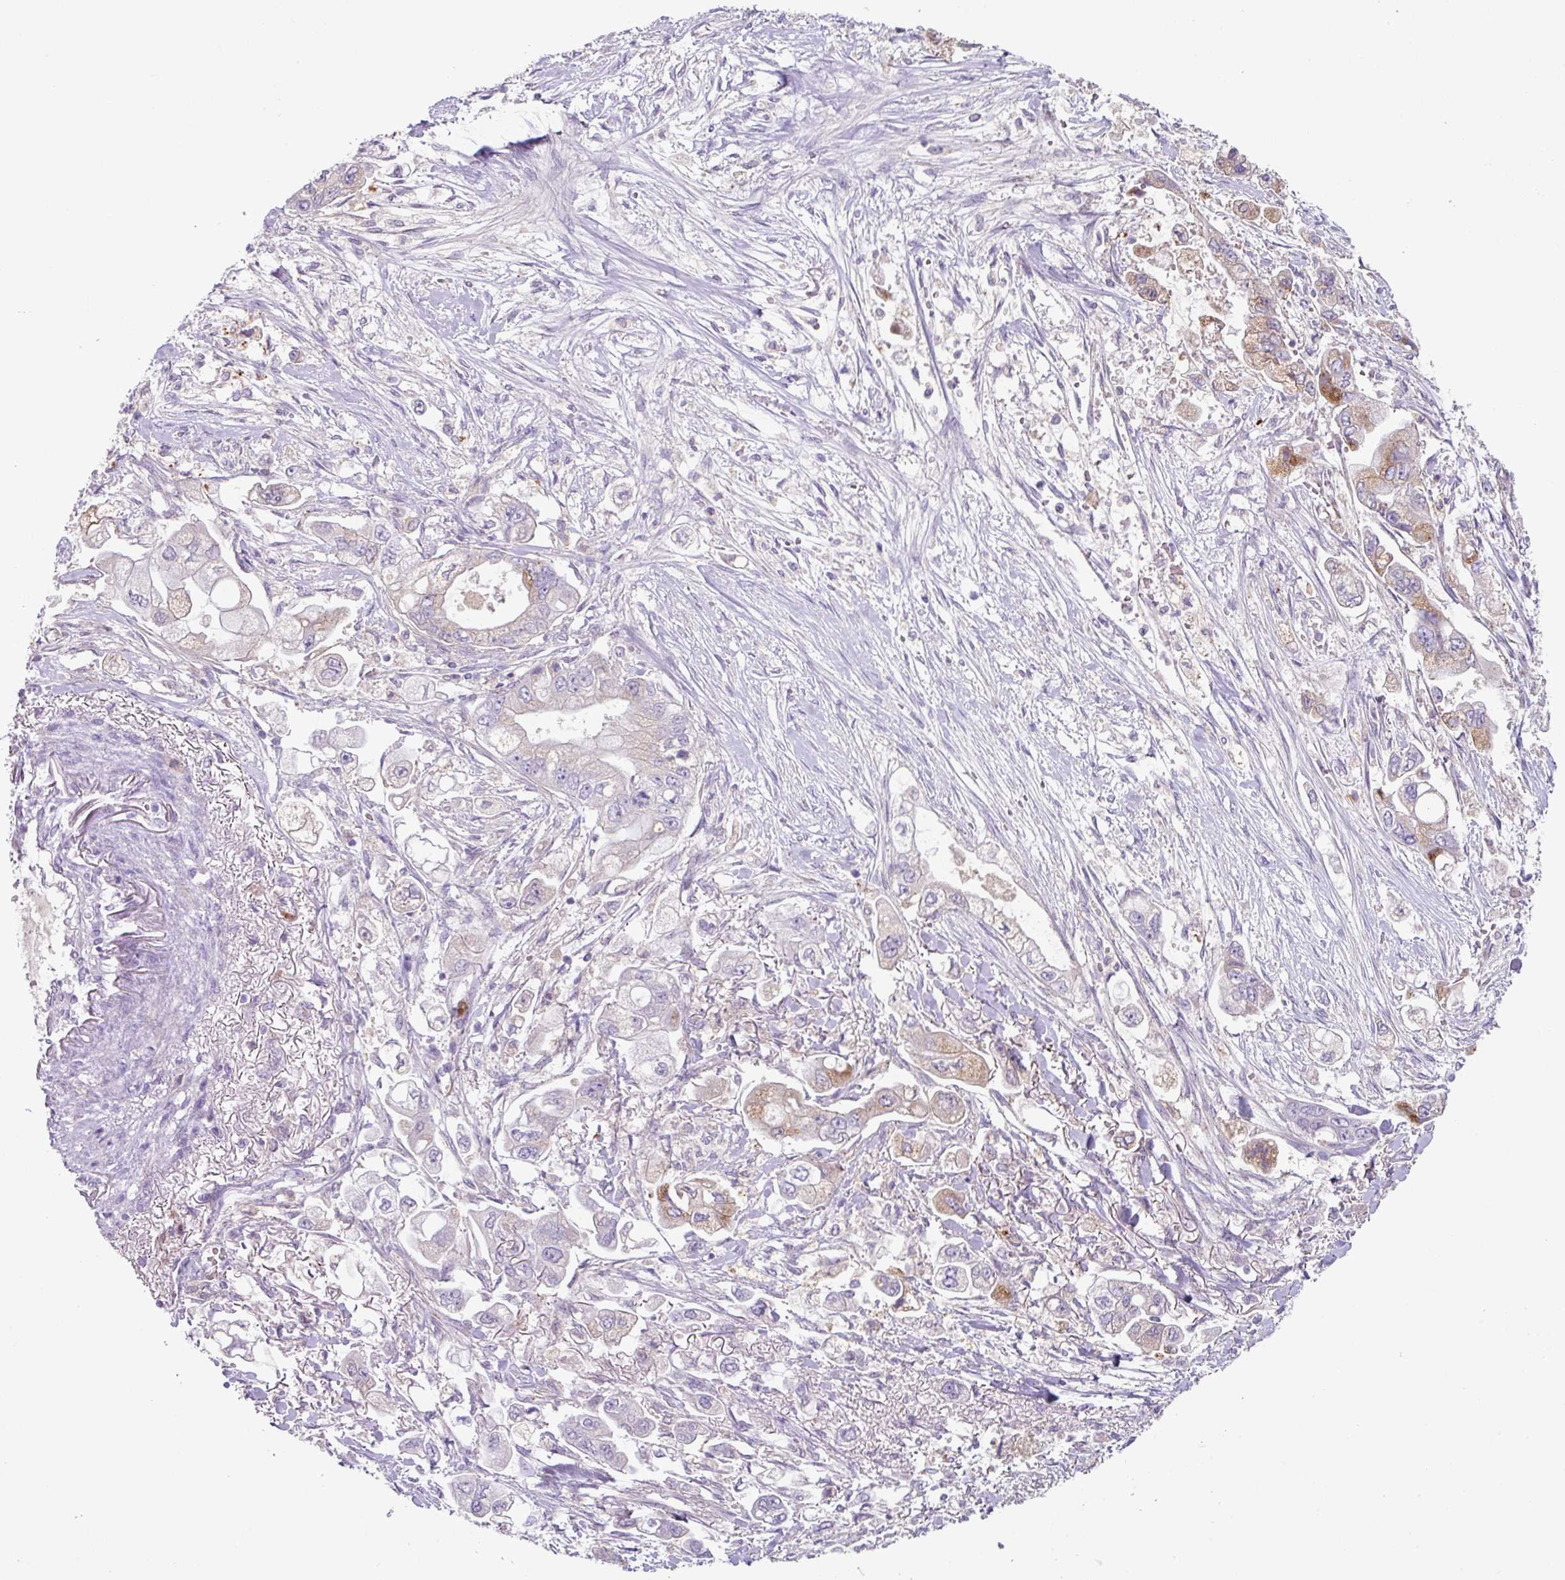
{"staining": {"intensity": "moderate", "quantity": "<25%", "location": "cytoplasmic/membranous"}, "tissue": "stomach cancer", "cell_type": "Tumor cells", "image_type": "cancer", "snomed": [{"axis": "morphology", "description": "Adenocarcinoma, NOS"}, {"axis": "topography", "description": "Stomach"}], "caption": "Moderate cytoplasmic/membranous expression is present in about <25% of tumor cells in adenocarcinoma (stomach). (IHC, brightfield microscopy, high magnification).", "gene": "PLEKHH3", "patient": {"sex": "male", "age": 62}}